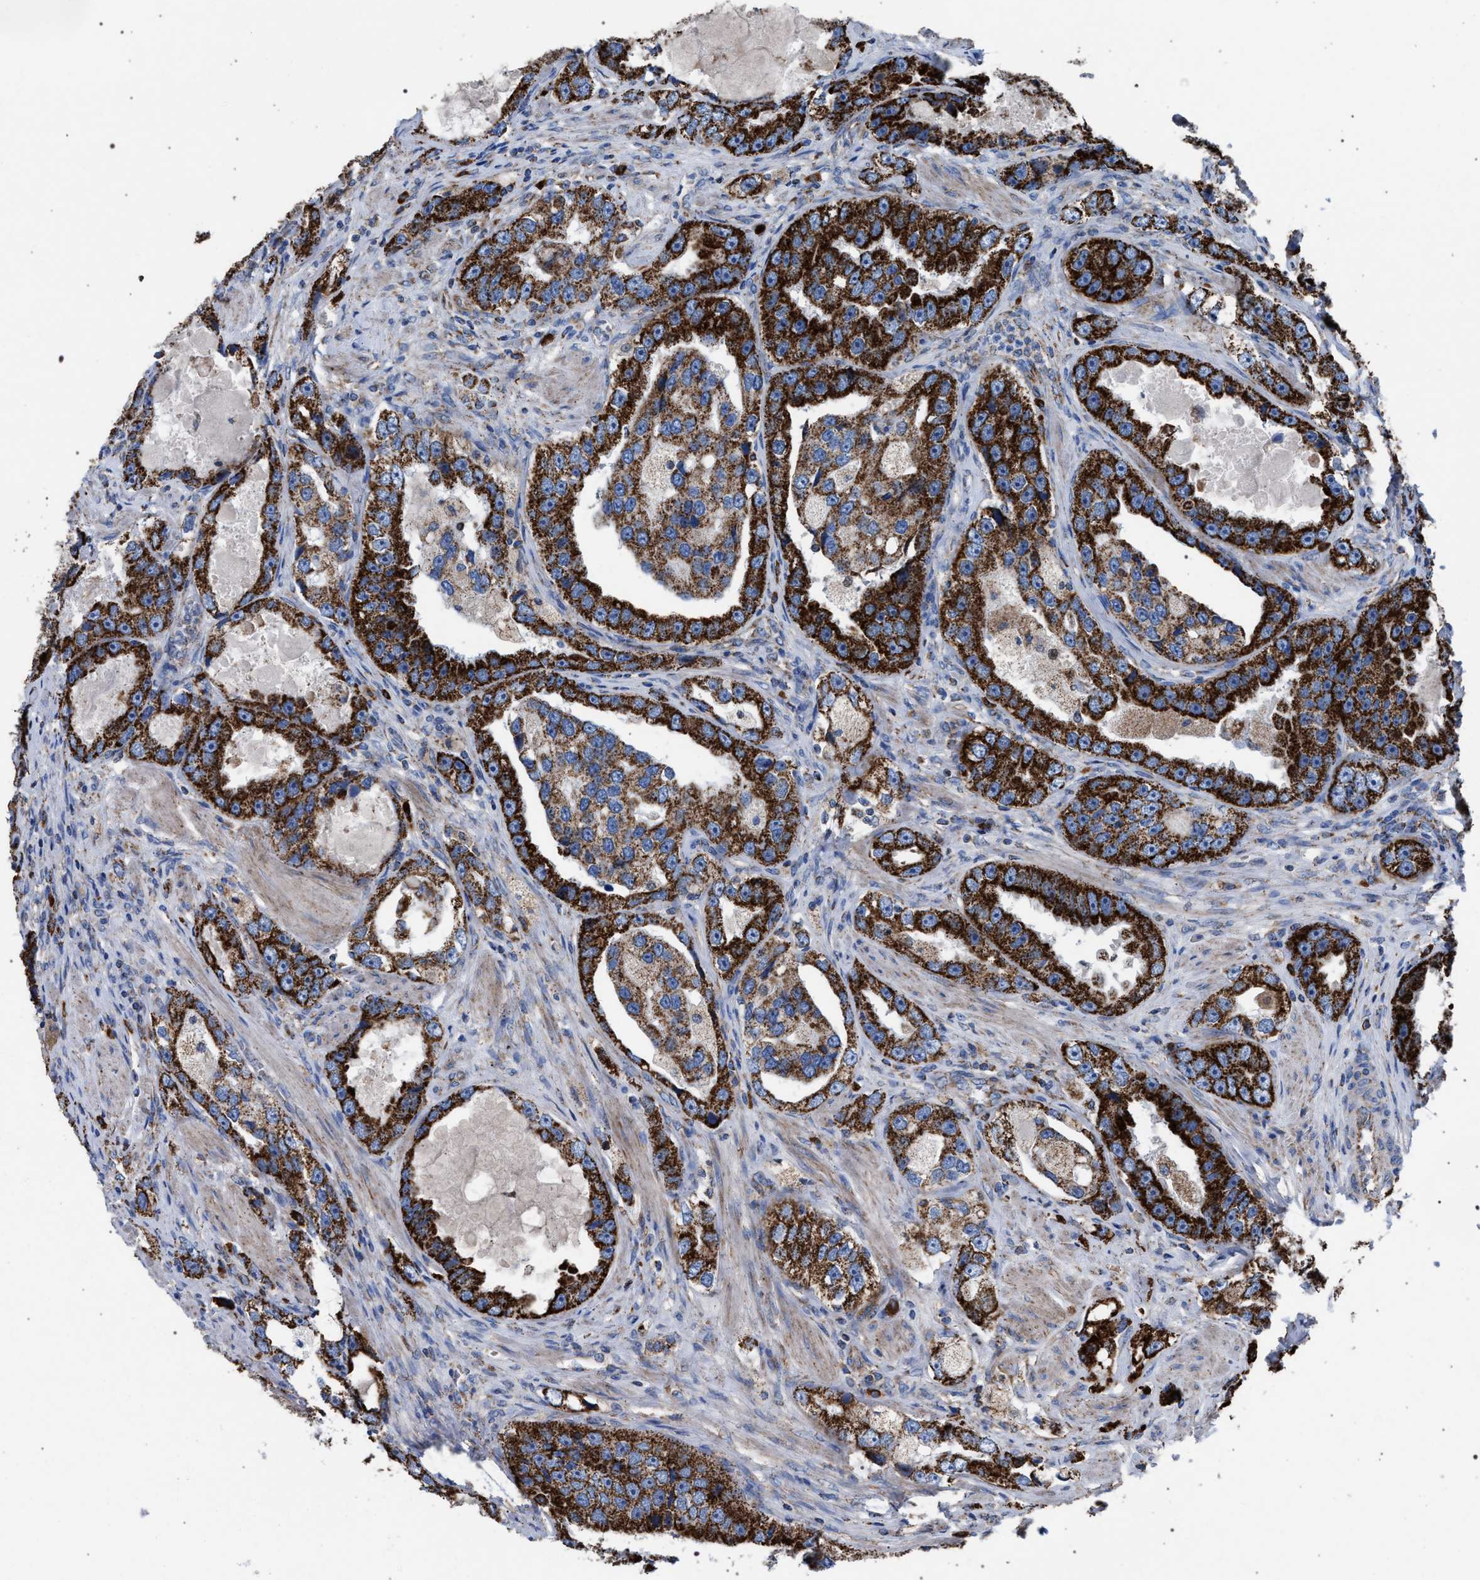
{"staining": {"intensity": "strong", "quantity": ">75%", "location": "cytoplasmic/membranous"}, "tissue": "prostate cancer", "cell_type": "Tumor cells", "image_type": "cancer", "snomed": [{"axis": "morphology", "description": "Adenocarcinoma, High grade"}, {"axis": "topography", "description": "Prostate"}], "caption": "A photomicrograph of human adenocarcinoma (high-grade) (prostate) stained for a protein exhibits strong cytoplasmic/membranous brown staining in tumor cells.", "gene": "VPS13A", "patient": {"sex": "male", "age": 63}}